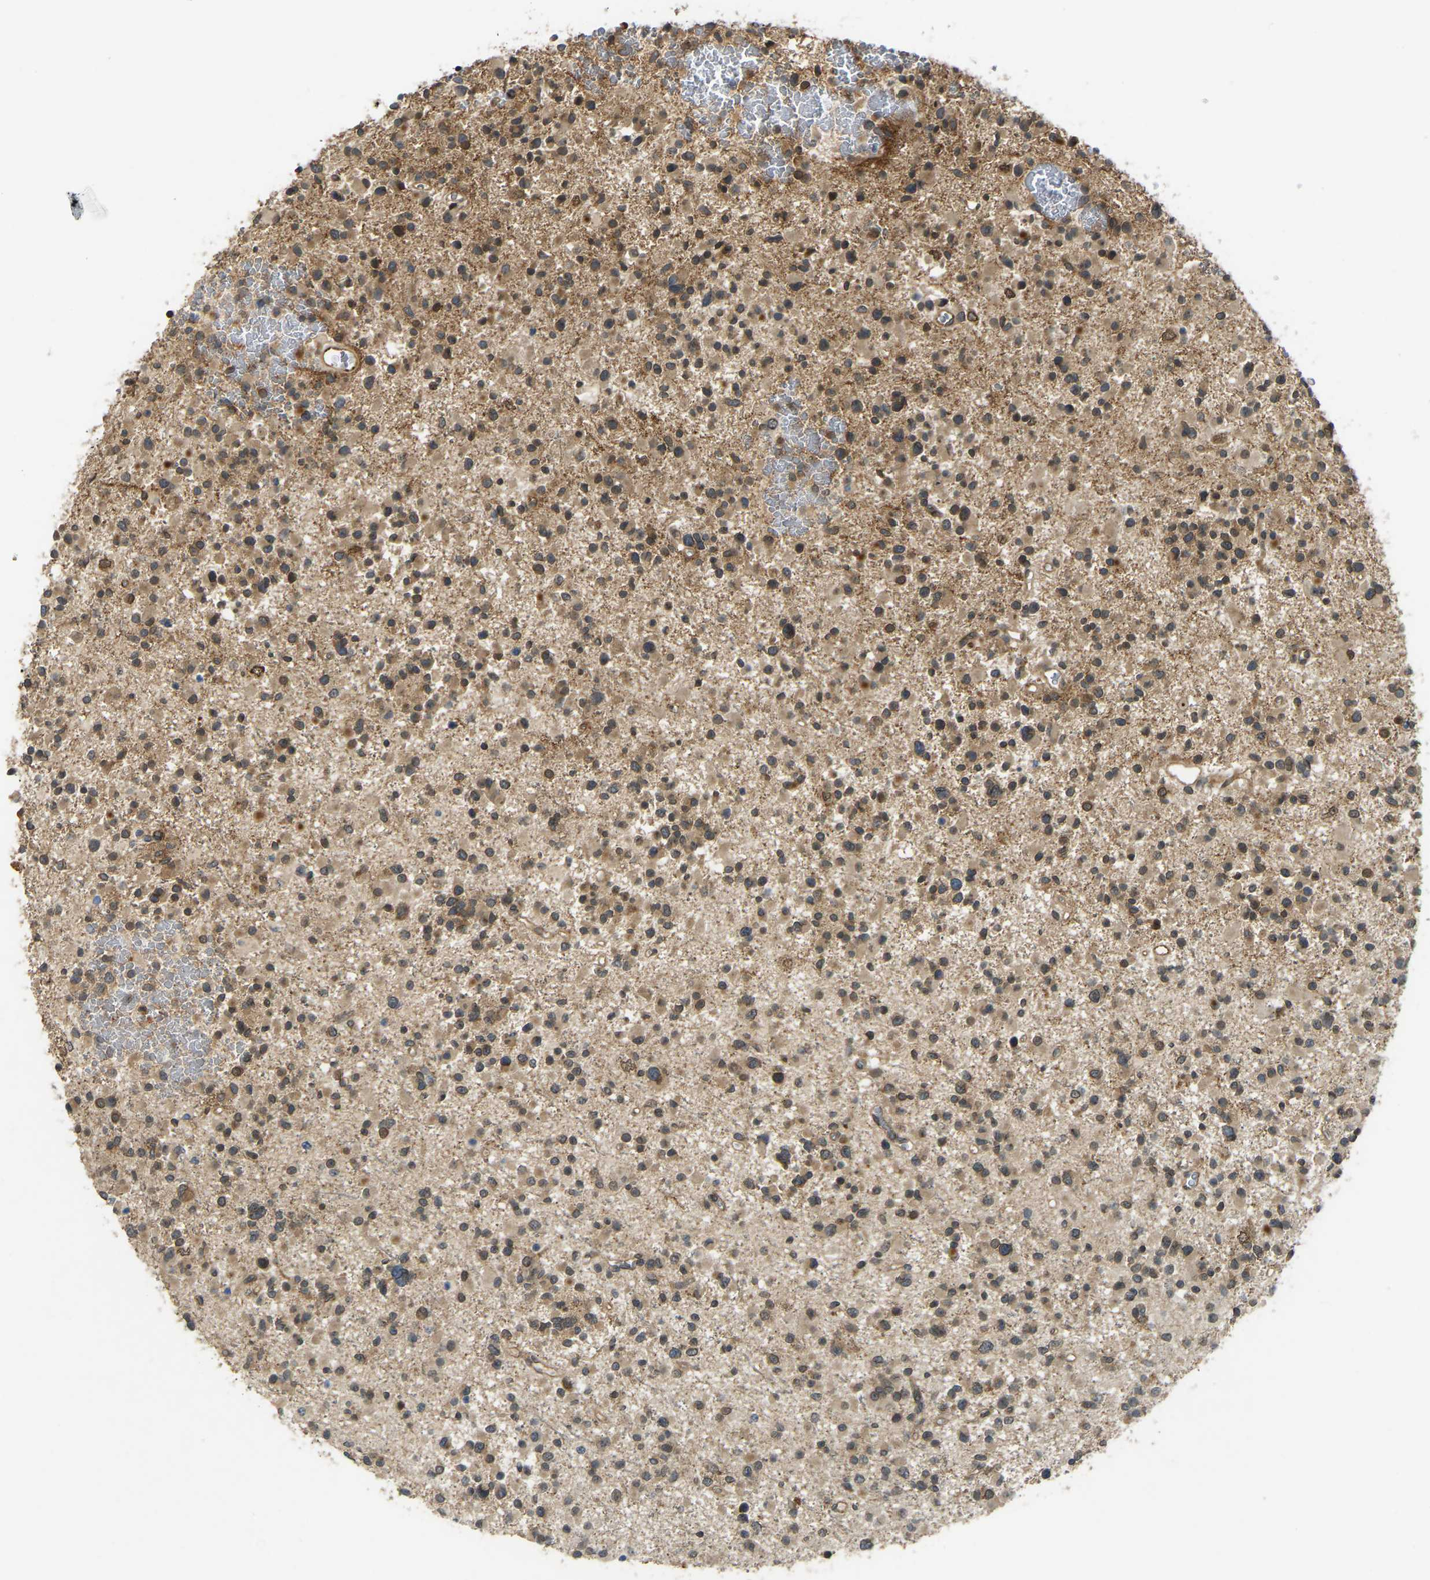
{"staining": {"intensity": "moderate", "quantity": ">75%", "location": "cytoplasmic/membranous,nuclear"}, "tissue": "glioma", "cell_type": "Tumor cells", "image_type": "cancer", "snomed": [{"axis": "morphology", "description": "Glioma, malignant, Low grade"}, {"axis": "topography", "description": "Brain"}], "caption": "Protein staining shows moderate cytoplasmic/membranous and nuclear expression in about >75% of tumor cells in malignant glioma (low-grade).", "gene": "KIAA1549", "patient": {"sex": "female", "age": 22}}